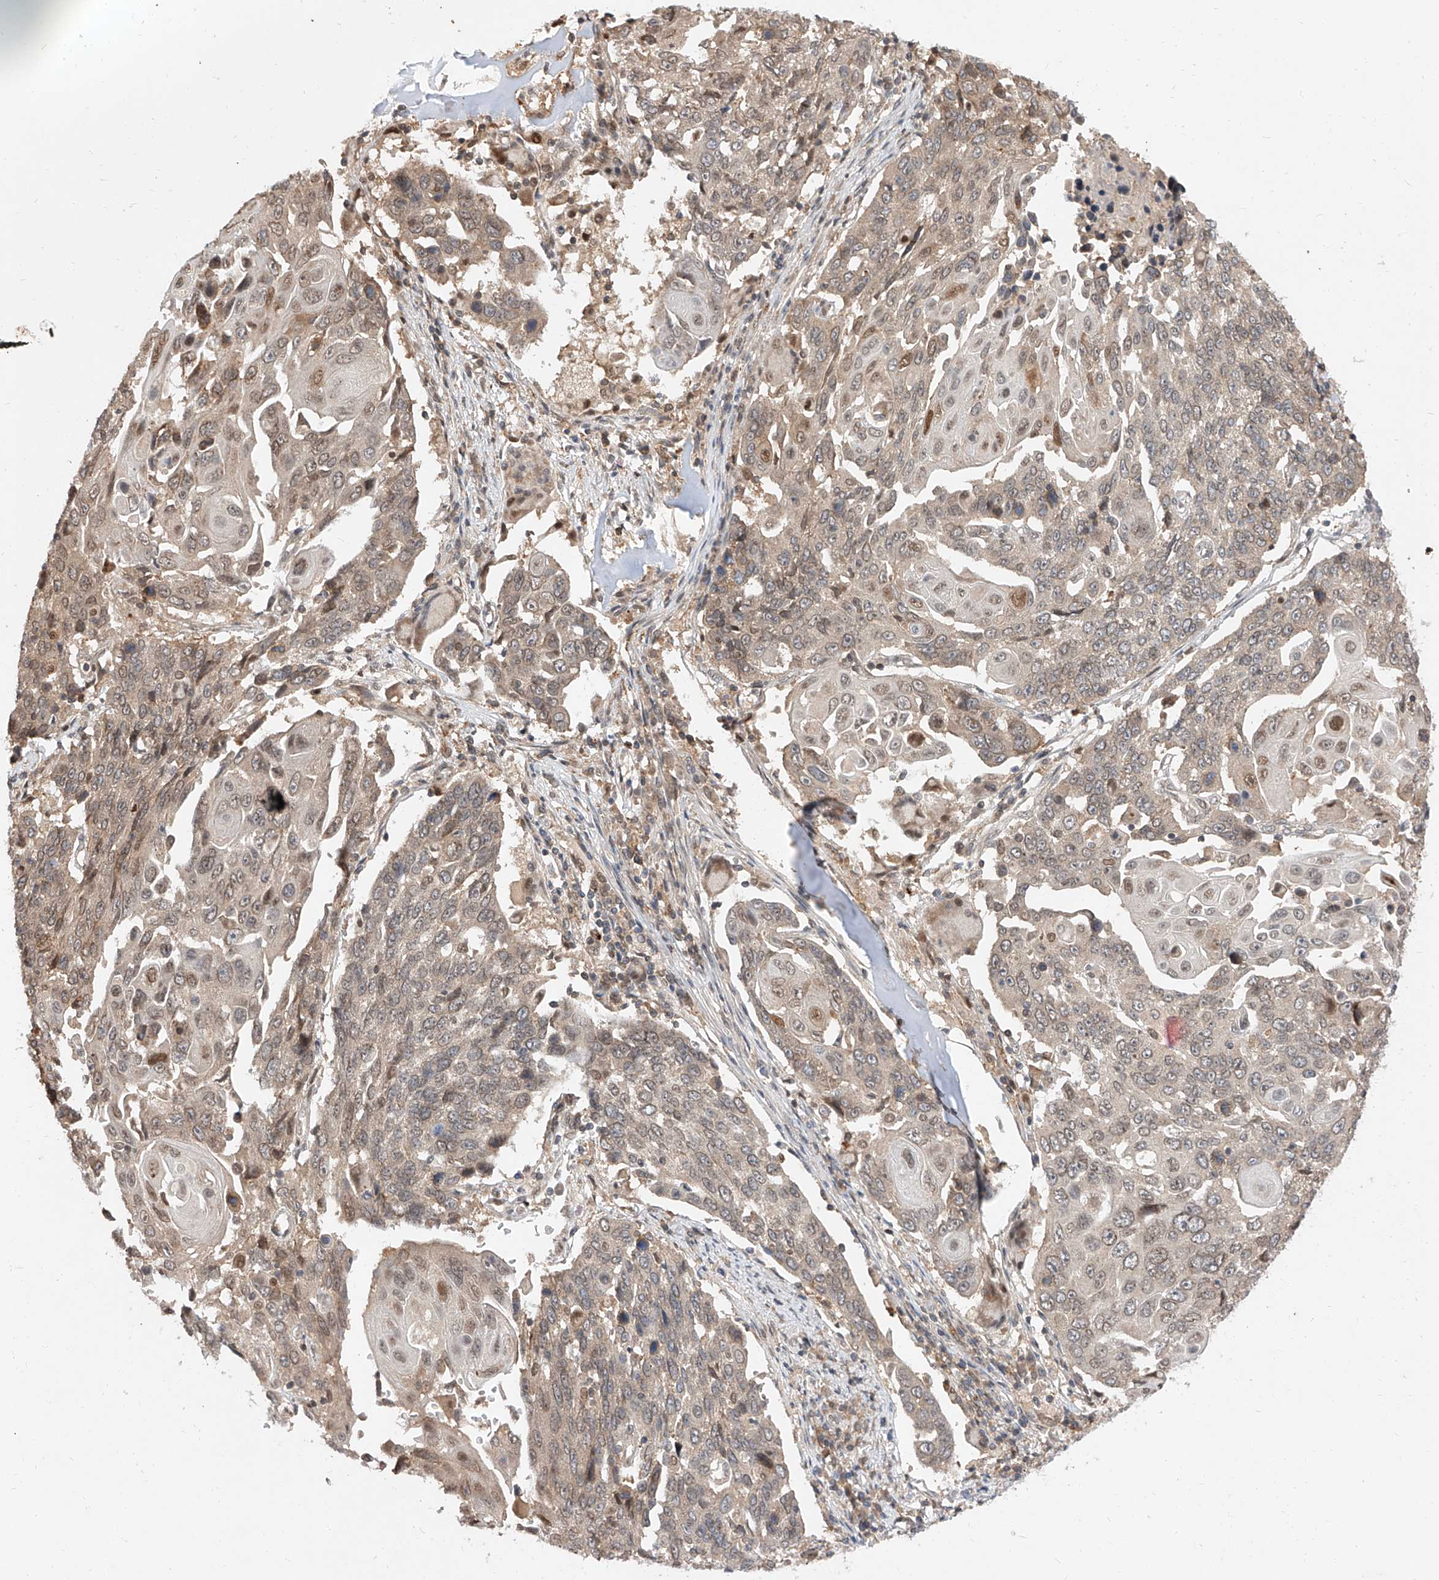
{"staining": {"intensity": "weak", "quantity": "25%-75%", "location": "cytoplasmic/membranous,nuclear"}, "tissue": "lung cancer", "cell_type": "Tumor cells", "image_type": "cancer", "snomed": [{"axis": "morphology", "description": "Squamous cell carcinoma, NOS"}, {"axis": "topography", "description": "Lung"}], "caption": "DAB (3,3'-diaminobenzidine) immunohistochemical staining of human lung squamous cell carcinoma shows weak cytoplasmic/membranous and nuclear protein expression in approximately 25%-75% of tumor cells.", "gene": "DIRAS3", "patient": {"sex": "male", "age": 66}}